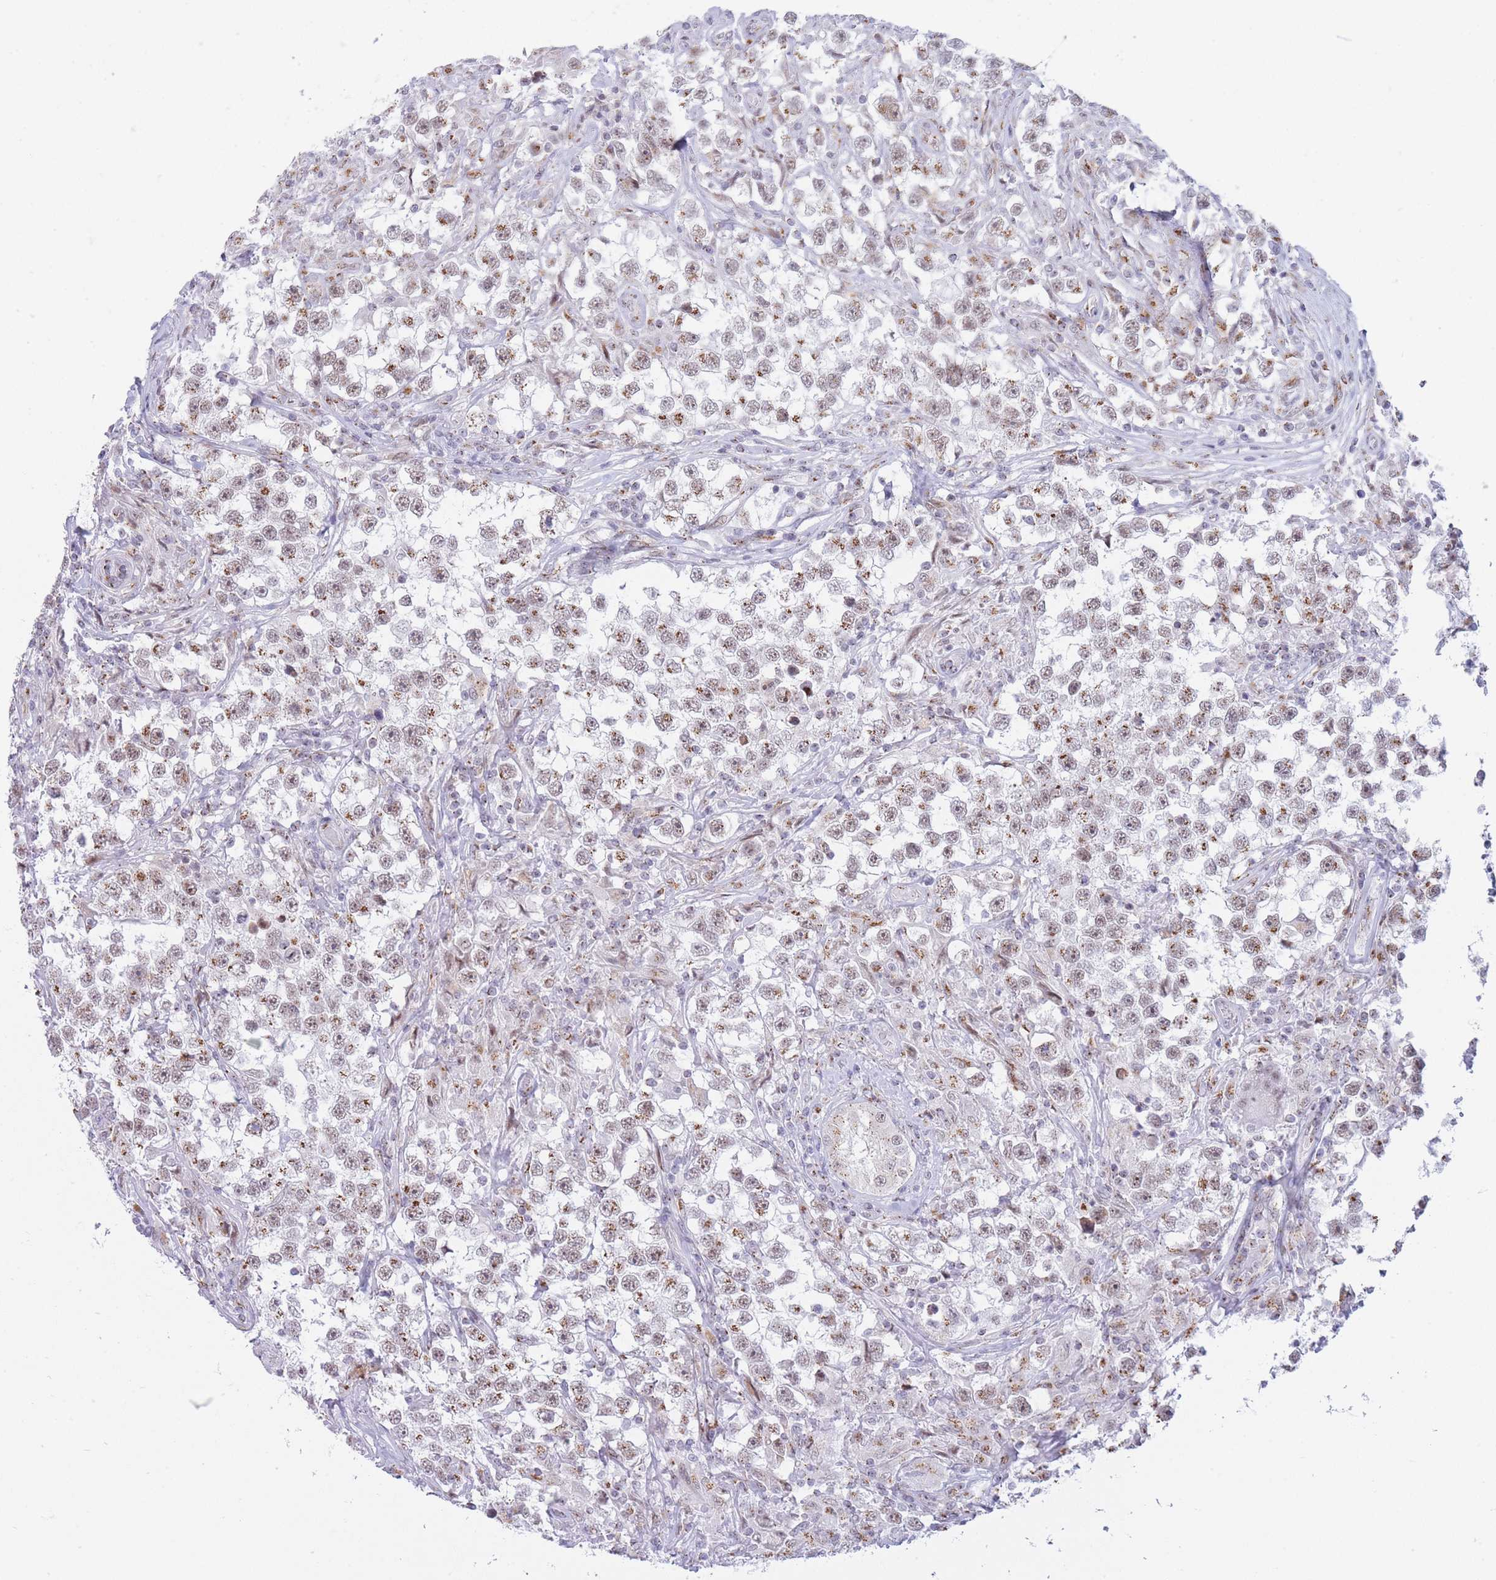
{"staining": {"intensity": "moderate", "quantity": ">75%", "location": "cytoplasmic/membranous,nuclear"}, "tissue": "testis cancer", "cell_type": "Tumor cells", "image_type": "cancer", "snomed": [{"axis": "morphology", "description": "Seminoma, NOS"}, {"axis": "topography", "description": "Testis"}], "caption": "Protein expression analysis of testis seminoma displays moderate cytoplasmic/membranous and nuclear positivity in approximately >75% of tumor cells.", "gene": "INO80C", "patient": {"sex": "male", "age": 46}}